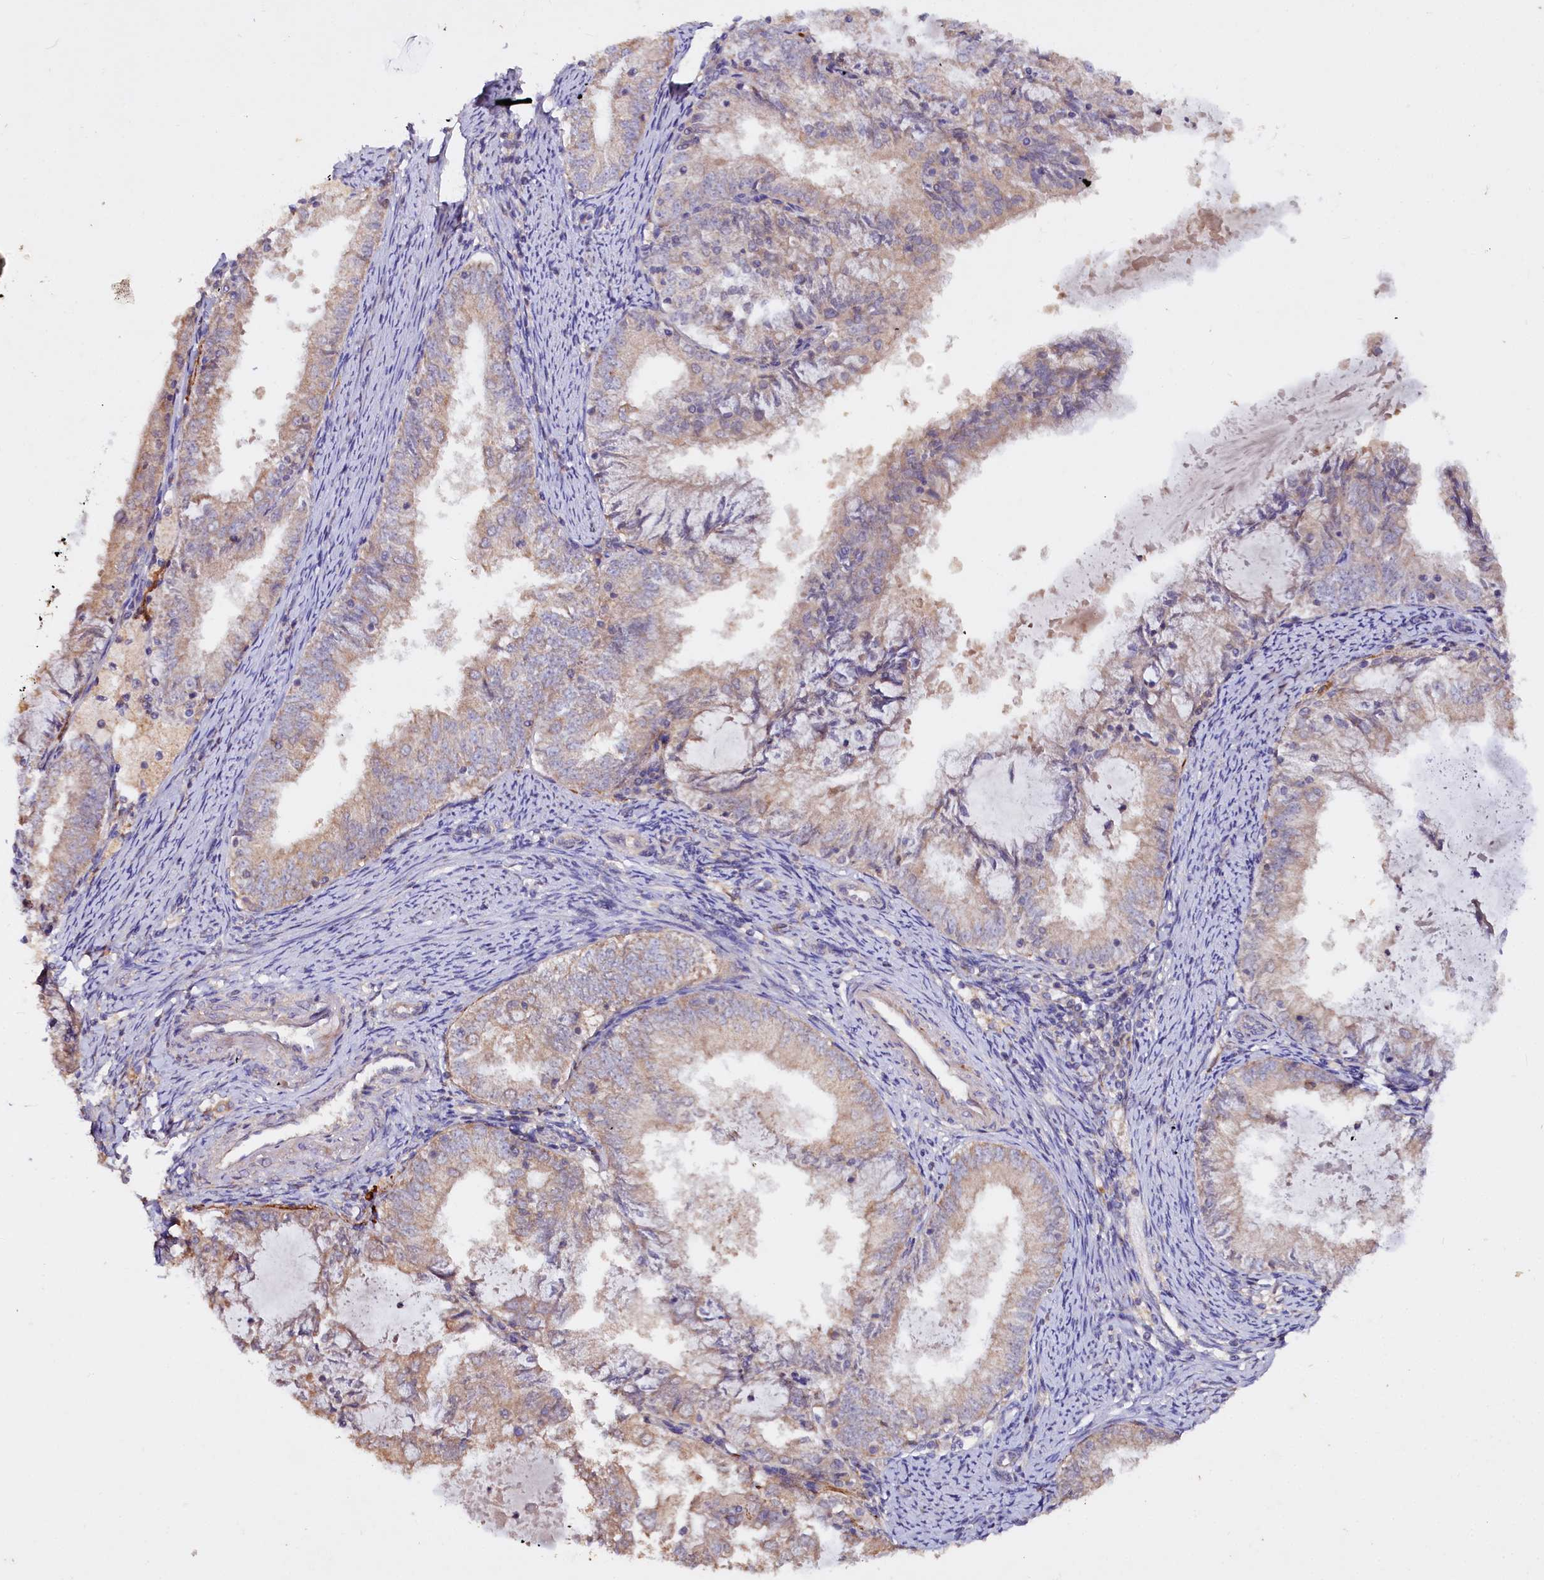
{"staining": {"intensity": "weak", "quantity": "25%-75%", "location": "cytoplasmic/membranous"}, "tissue": "endometrial cancer", "cell_type": "Tumor cells", "image_type": "cancer", "snomed": [{"axis": "morphology", "description": "Adenocarcinoma, NOS"}, {"axis": "topography", "description": "Endometrium"}], "caption": "Protein staining demonstrates weak cytoplasmic/membranous positivity in about 25%-75% of tumor cells in endometrial cancer.", "gene": "ETFBKMT", "patient": {"sex": "female", "age": 57}}